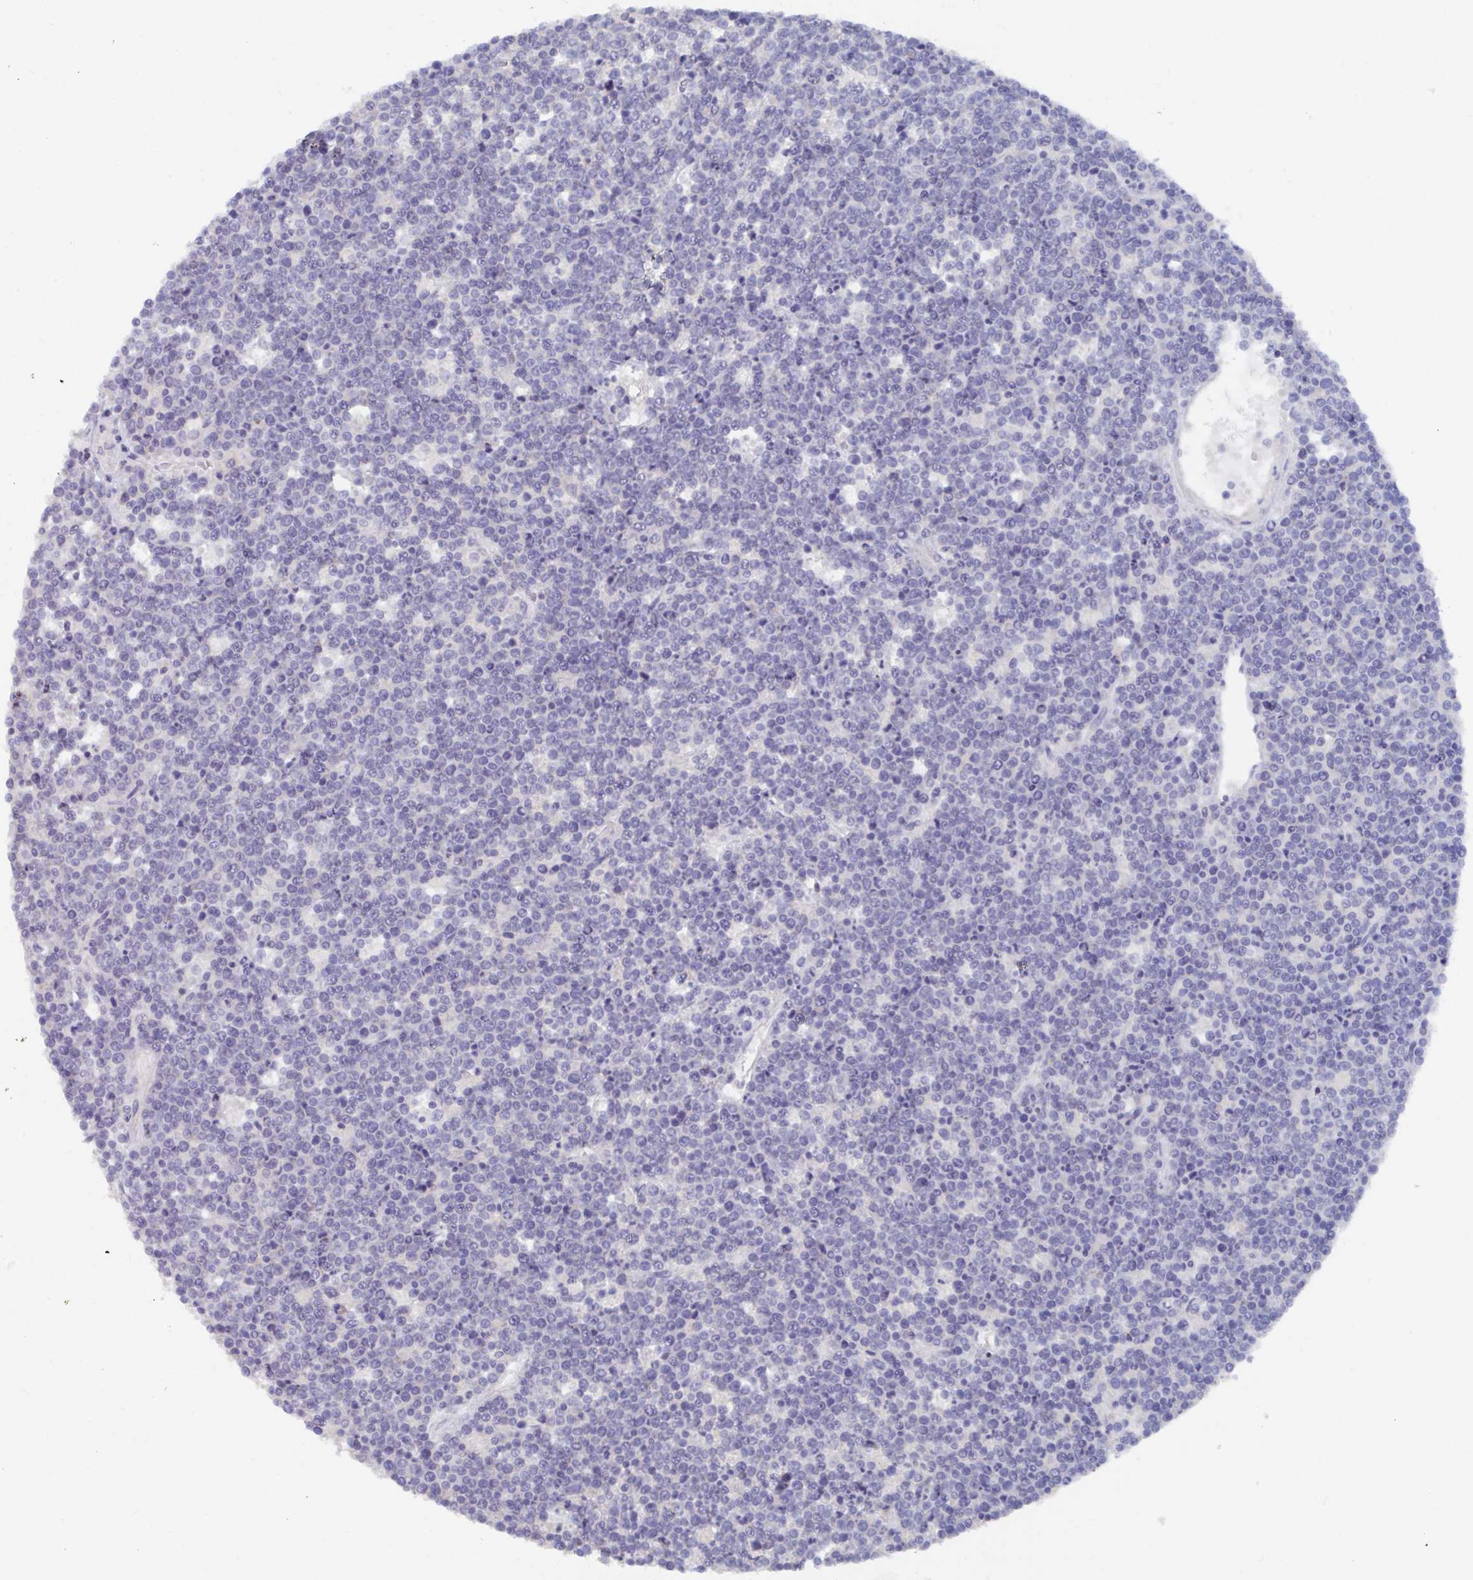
{"staining": {"intensity": "negative", "quantity": "none", "location": "none"}, "tissue": "lymphoma", "cell_type": "Tumor cells", "image_type": "cancer", "snomed": [{"axis": "morphology", "description": "Malignant lymphoma, non-Hodgkin's type, High grade"}, {"axis": "topography", "description": "Ovary"}], "caption": "A histopathology image of human high-grade malignant lymphoma, non-Hodgkin's type is negative for staining in tumor cells.", "gene": "KCNK5", "patient": {"sex": "female", "age": 56}}